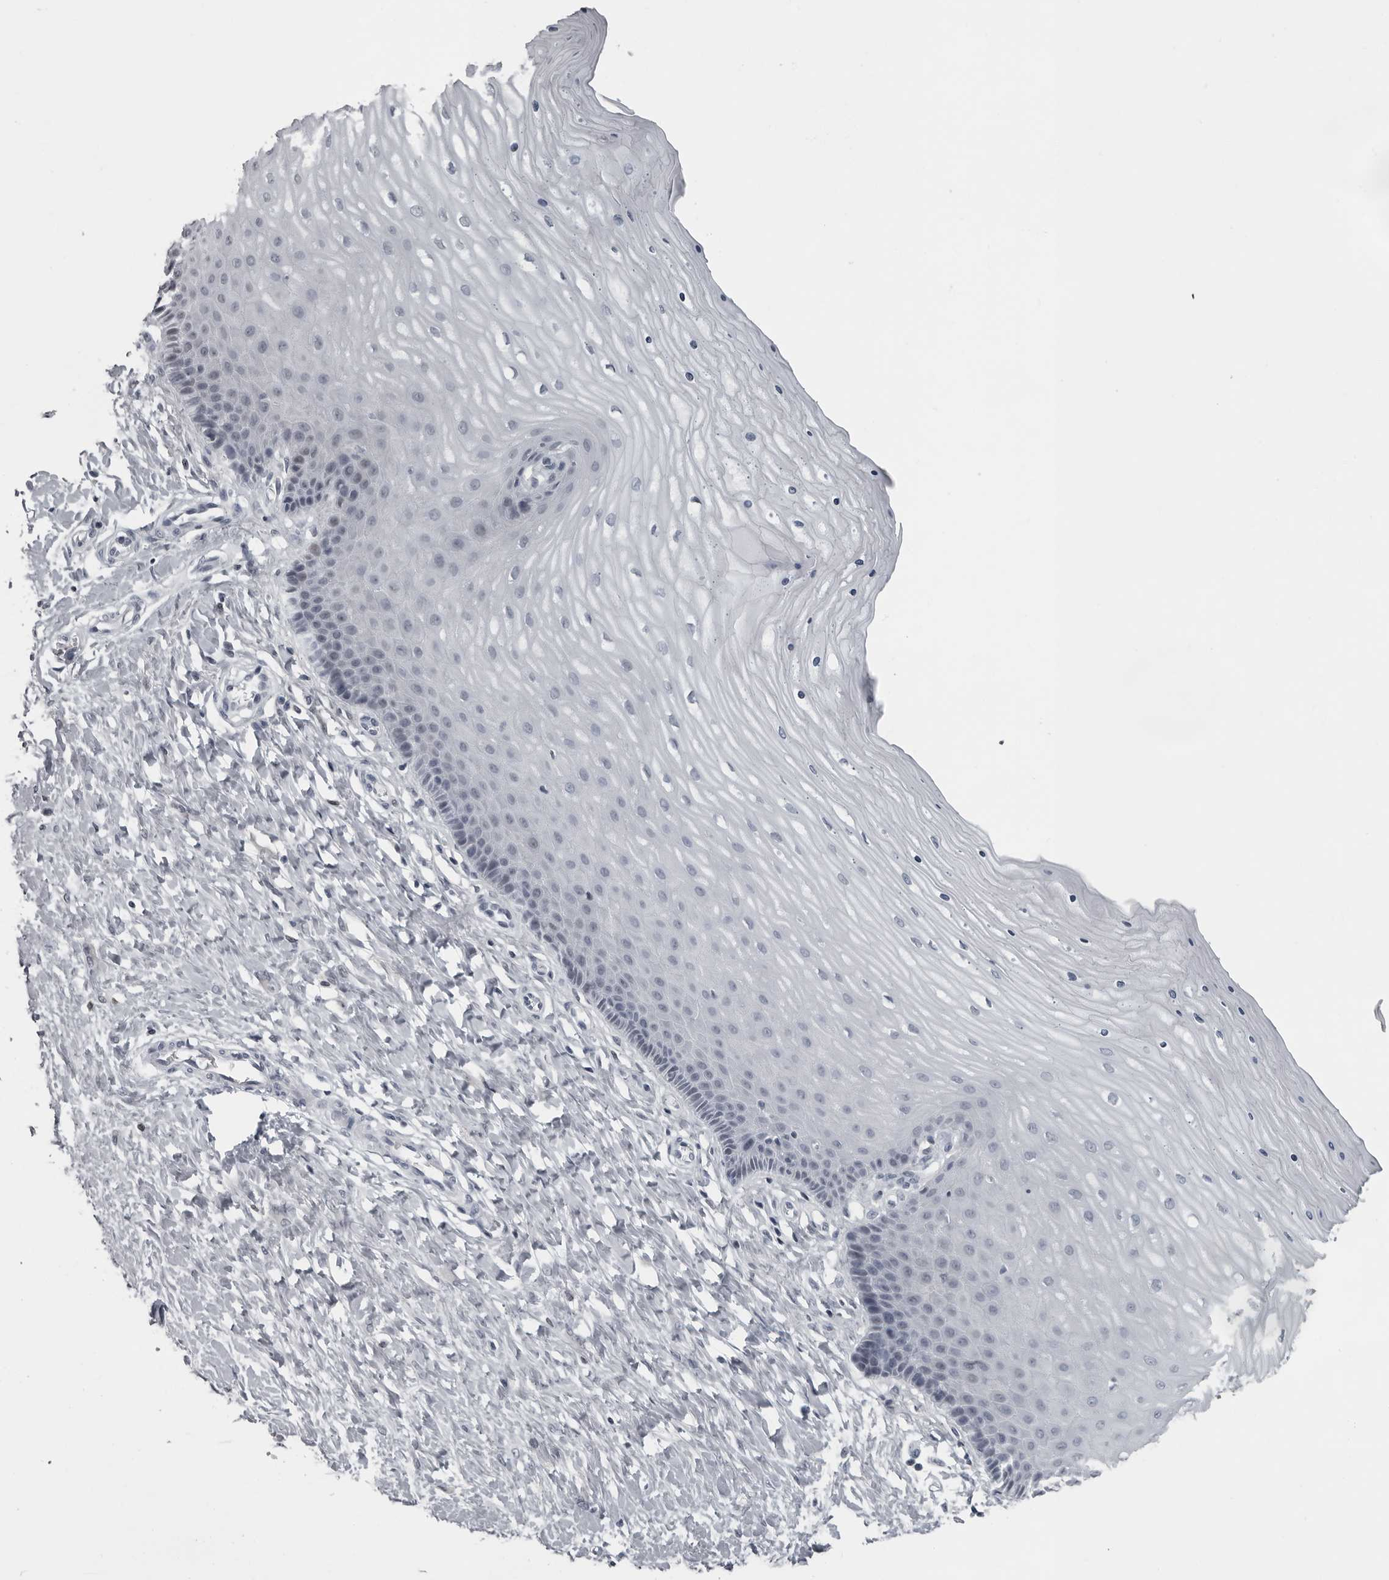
{"staining": {"intensity": "negative", "quantity": "none", "location": "none"}, "tissue": "cervix", "cell_type": "Glandular cells", "image_type": "normal", "snomed": [{"axis": "morphology", "description": "Normal tissue, NOS"}, {"axis": "topography", "description": "Cervix"}], "caption": "Human cervix stained for a protein using immunohistochemistry displays no positivity in glandular cells.", "gene": "LZIC", "patient": {"sex": "female", "age": 55}}